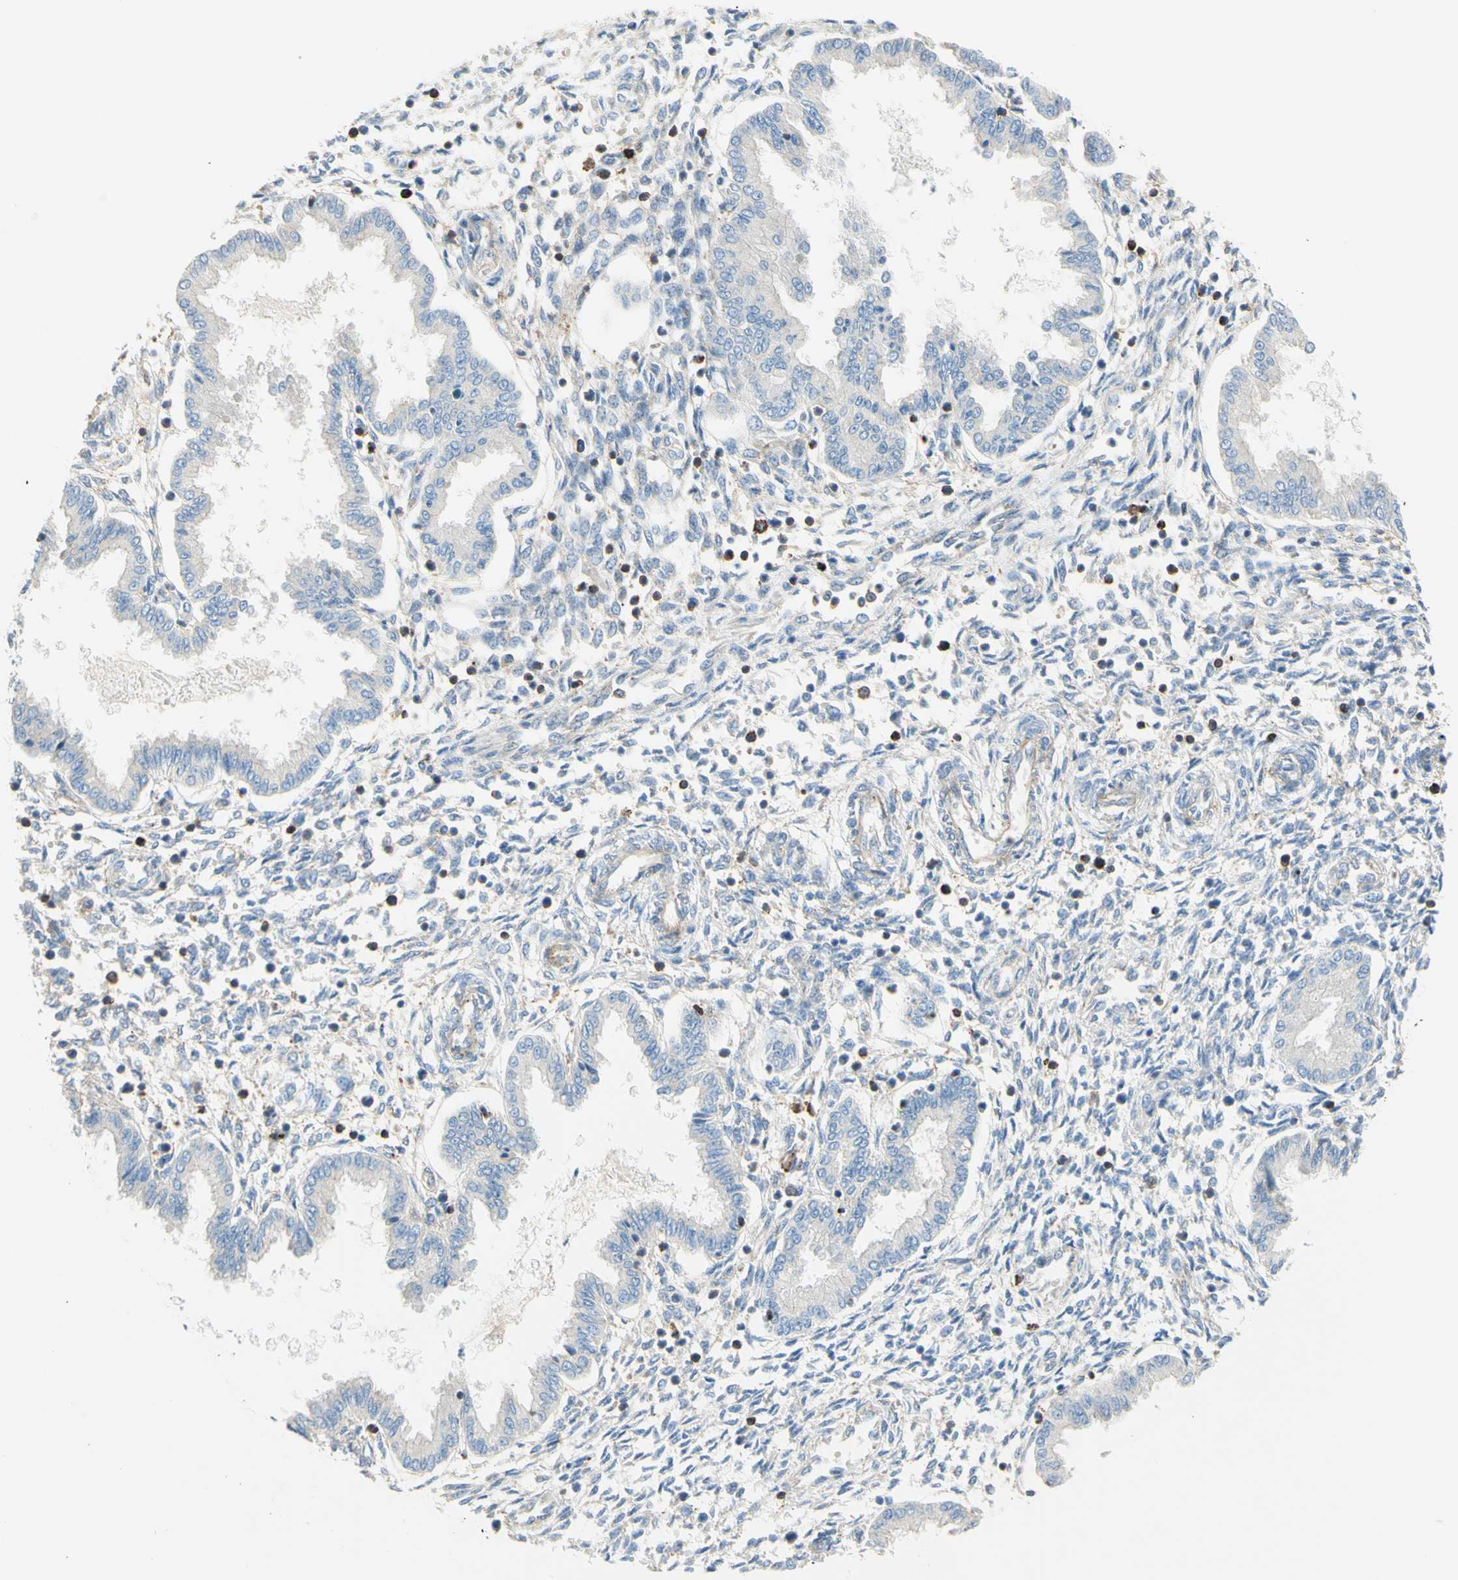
{"staining": {"intensity": "moderate", "quantity": "<25%", "location": "cytoplasmic/membranous"}, "tissue": "endometrium", "cell_type": "Cells in endometrial stroma", "image_type": "normal", "snomed": [{"axis": "morphology", "description": "Normal tissue, NOS"}, {"axis": "topography", "description": "Endometrium"}], "caption": "The image reveals a brown stain indicating the presence of a protein in the cytoplasmic/membranous of cells in endometrial stroma in endometrium.", "gene": "SEMA4C", "patient": {"sex": "female", "age": 33}}